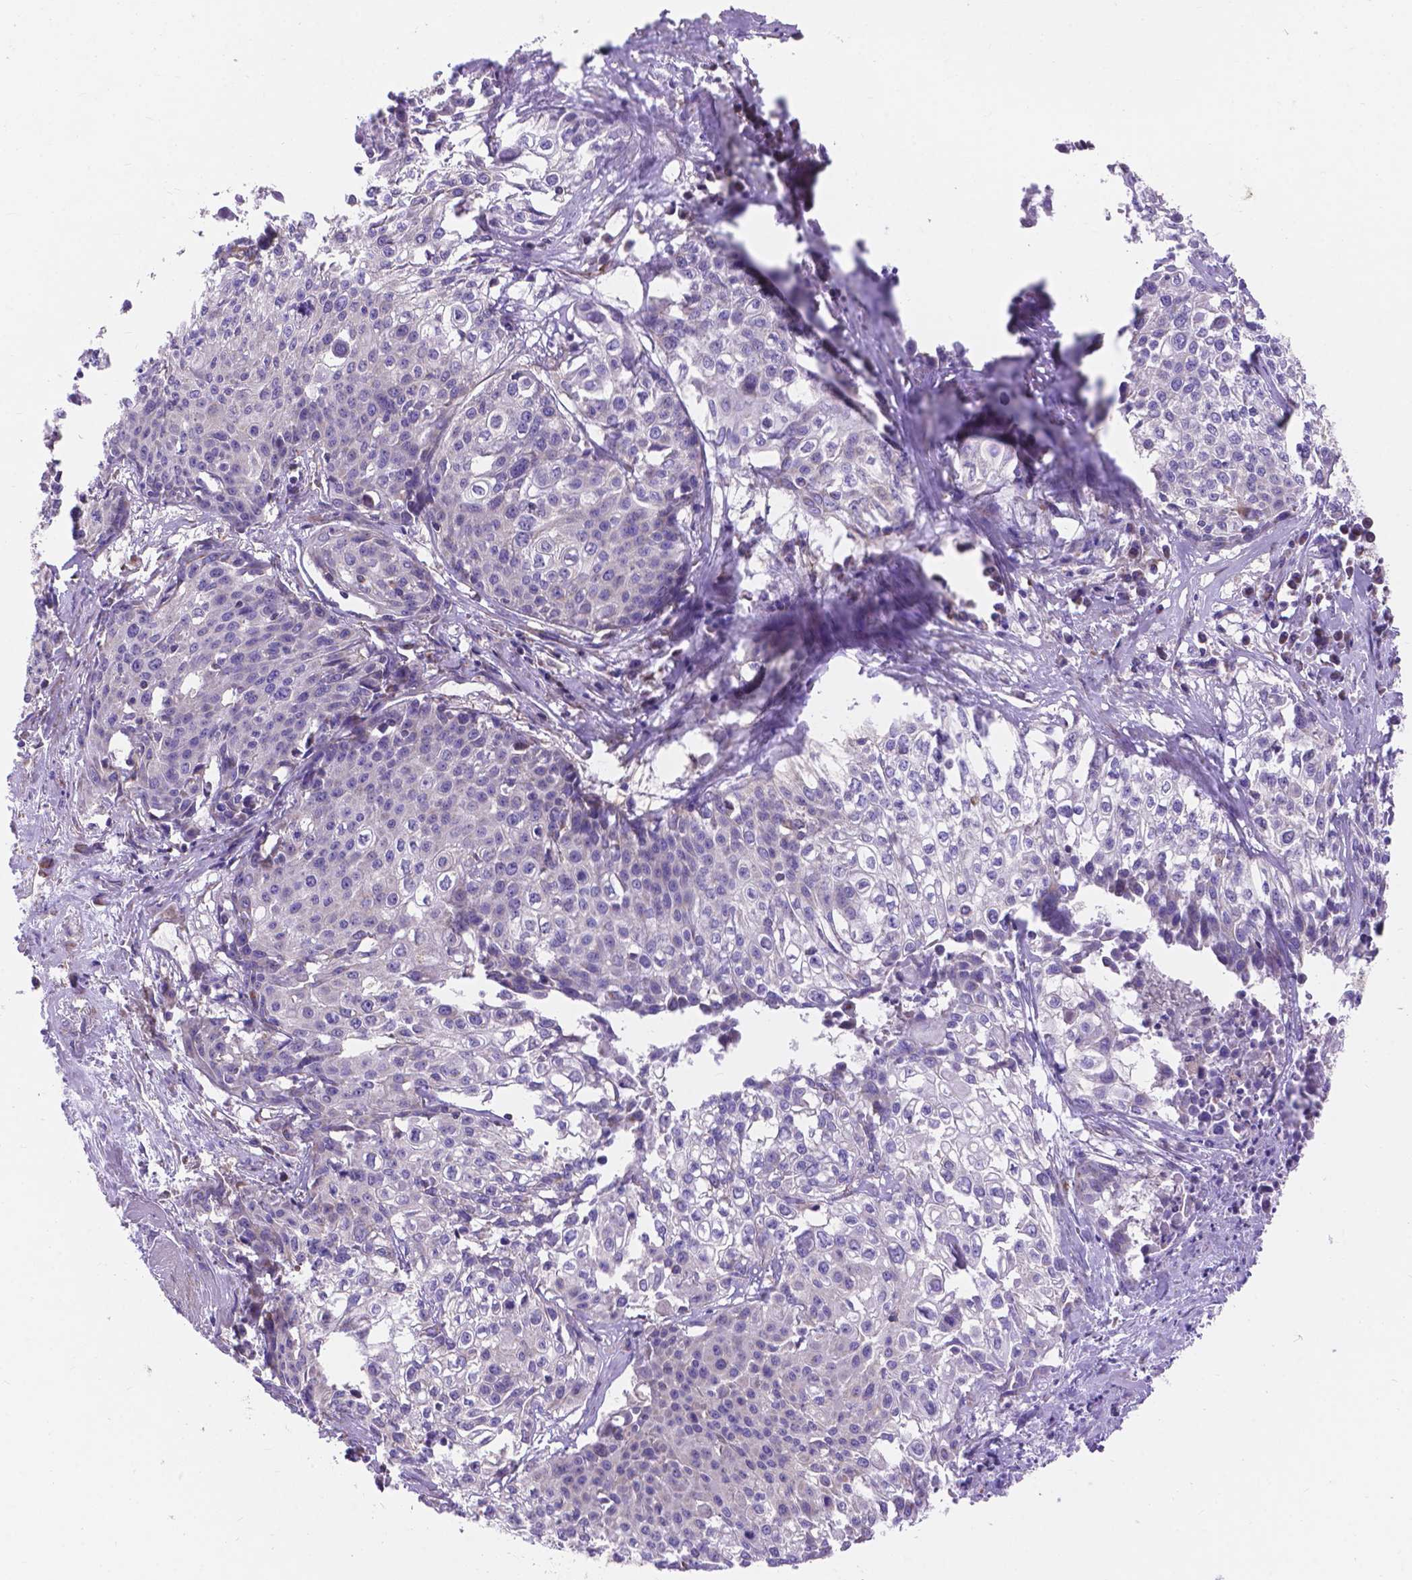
{"staining": {"intensity": "negative", "quantity": "none", "location": "none"}, "tissue": "cervical cancer", "cell_type": "Tumor cells", "image_type": "cancer", "snomed": [{"axis": "morphology", "description": "Squamous cell carcinoma, NOS"}, {"axis": "topography", "description": "Cervix"}], "caption": "This is an immunohistochemistry (IHC) histopathology image of cervical cancer (squamous cell carcinoma). There is no staining in tumor cells.", "gene": "AK3", "patient": {"sex": "female", "age": 39}}